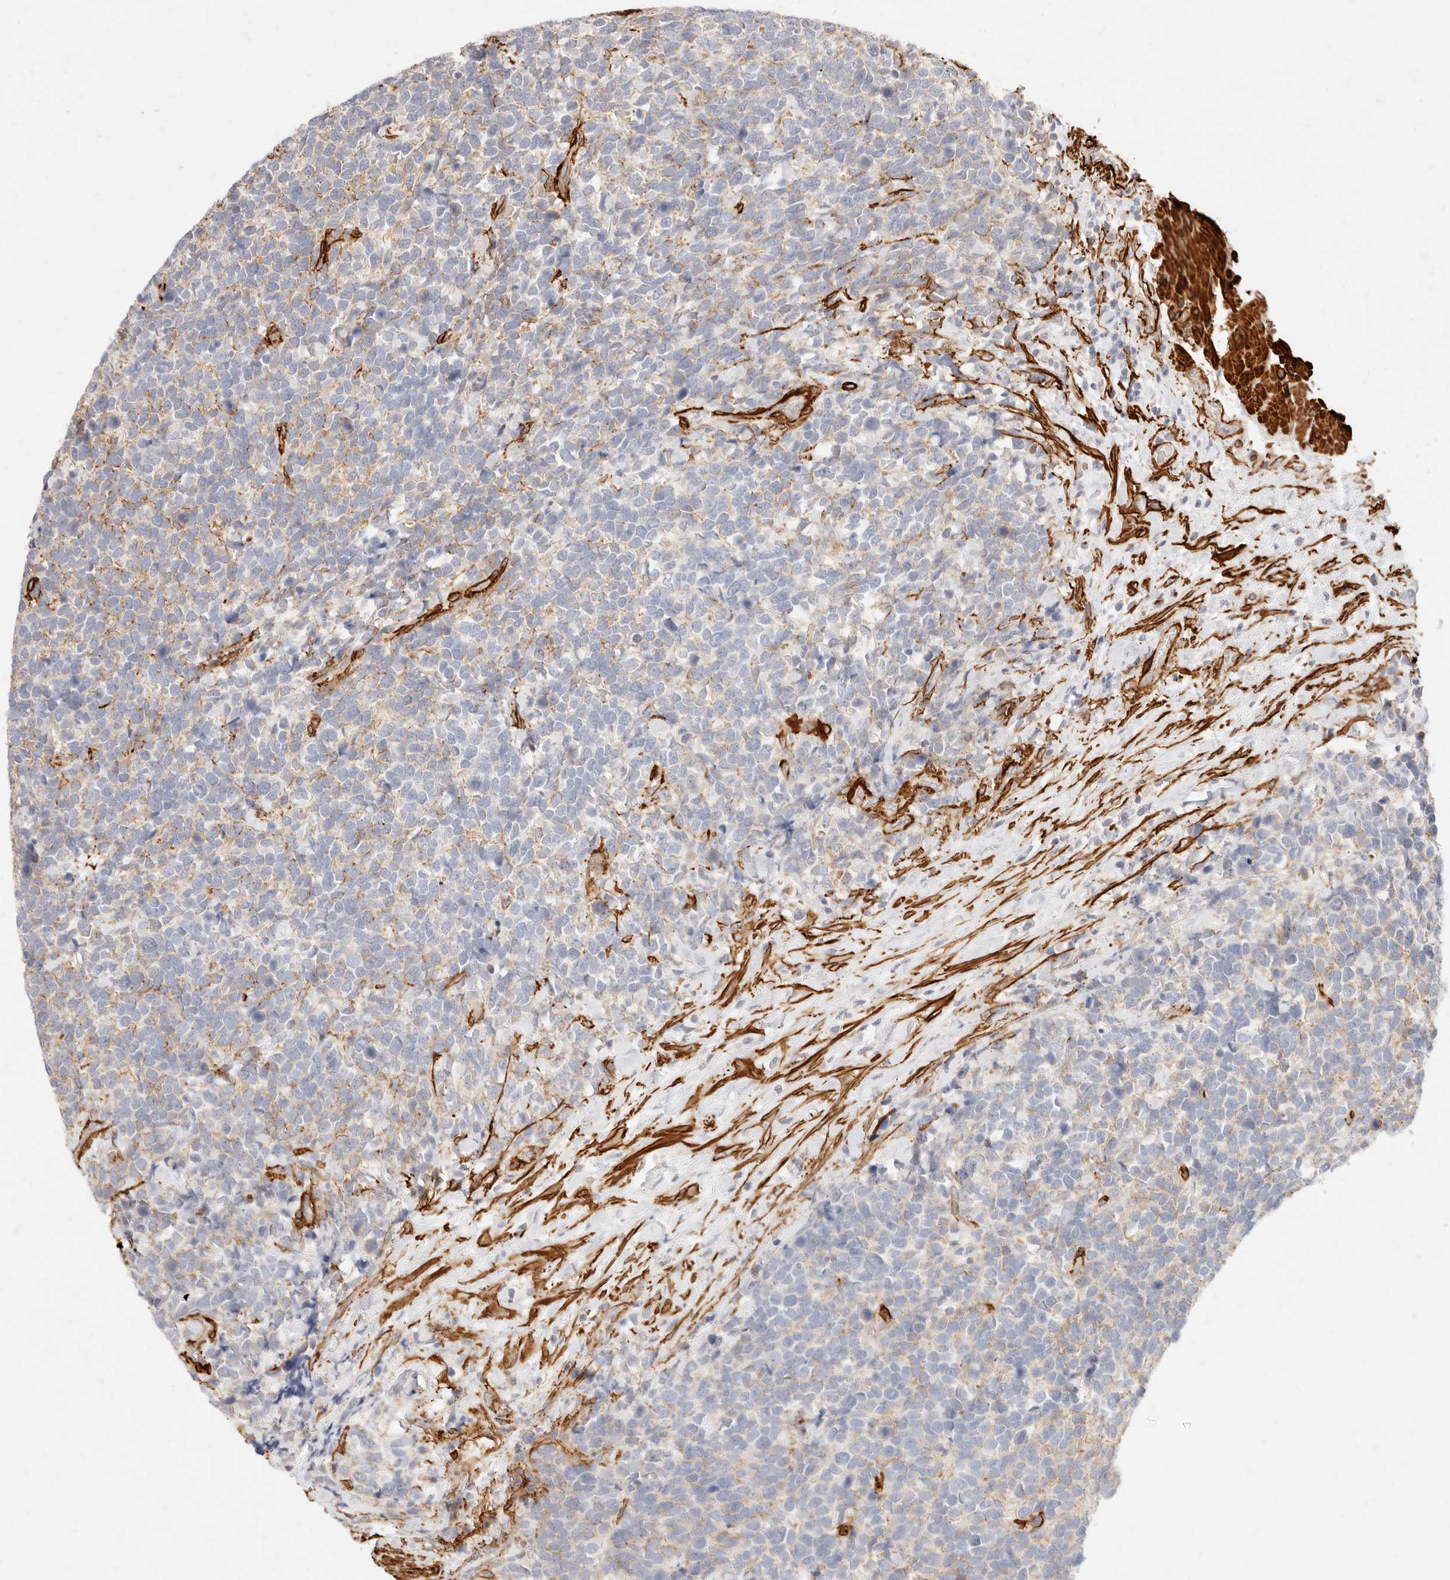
{"staining": {"intensity": "weak", "quantity": "<25%", "location": "cytoplasmic/membranous"}, "tissue": "urothelial cancer", "cell_type": "Tumor cells", "image_type": "cancer", "snomed": [{"axis": "morphology", "description": "Urothelial carcinoma, High grade"}, {"axis": "topography", "description": "Urinary bladder"}], "caption": "An immunohistochemistry (IHC) histopathology image of urothelial cancer is shown. There is no staining in tumor cells of urothelial cancer.", "gene": "TMTC2", "patient": {"sex": "female", "age": 82}}